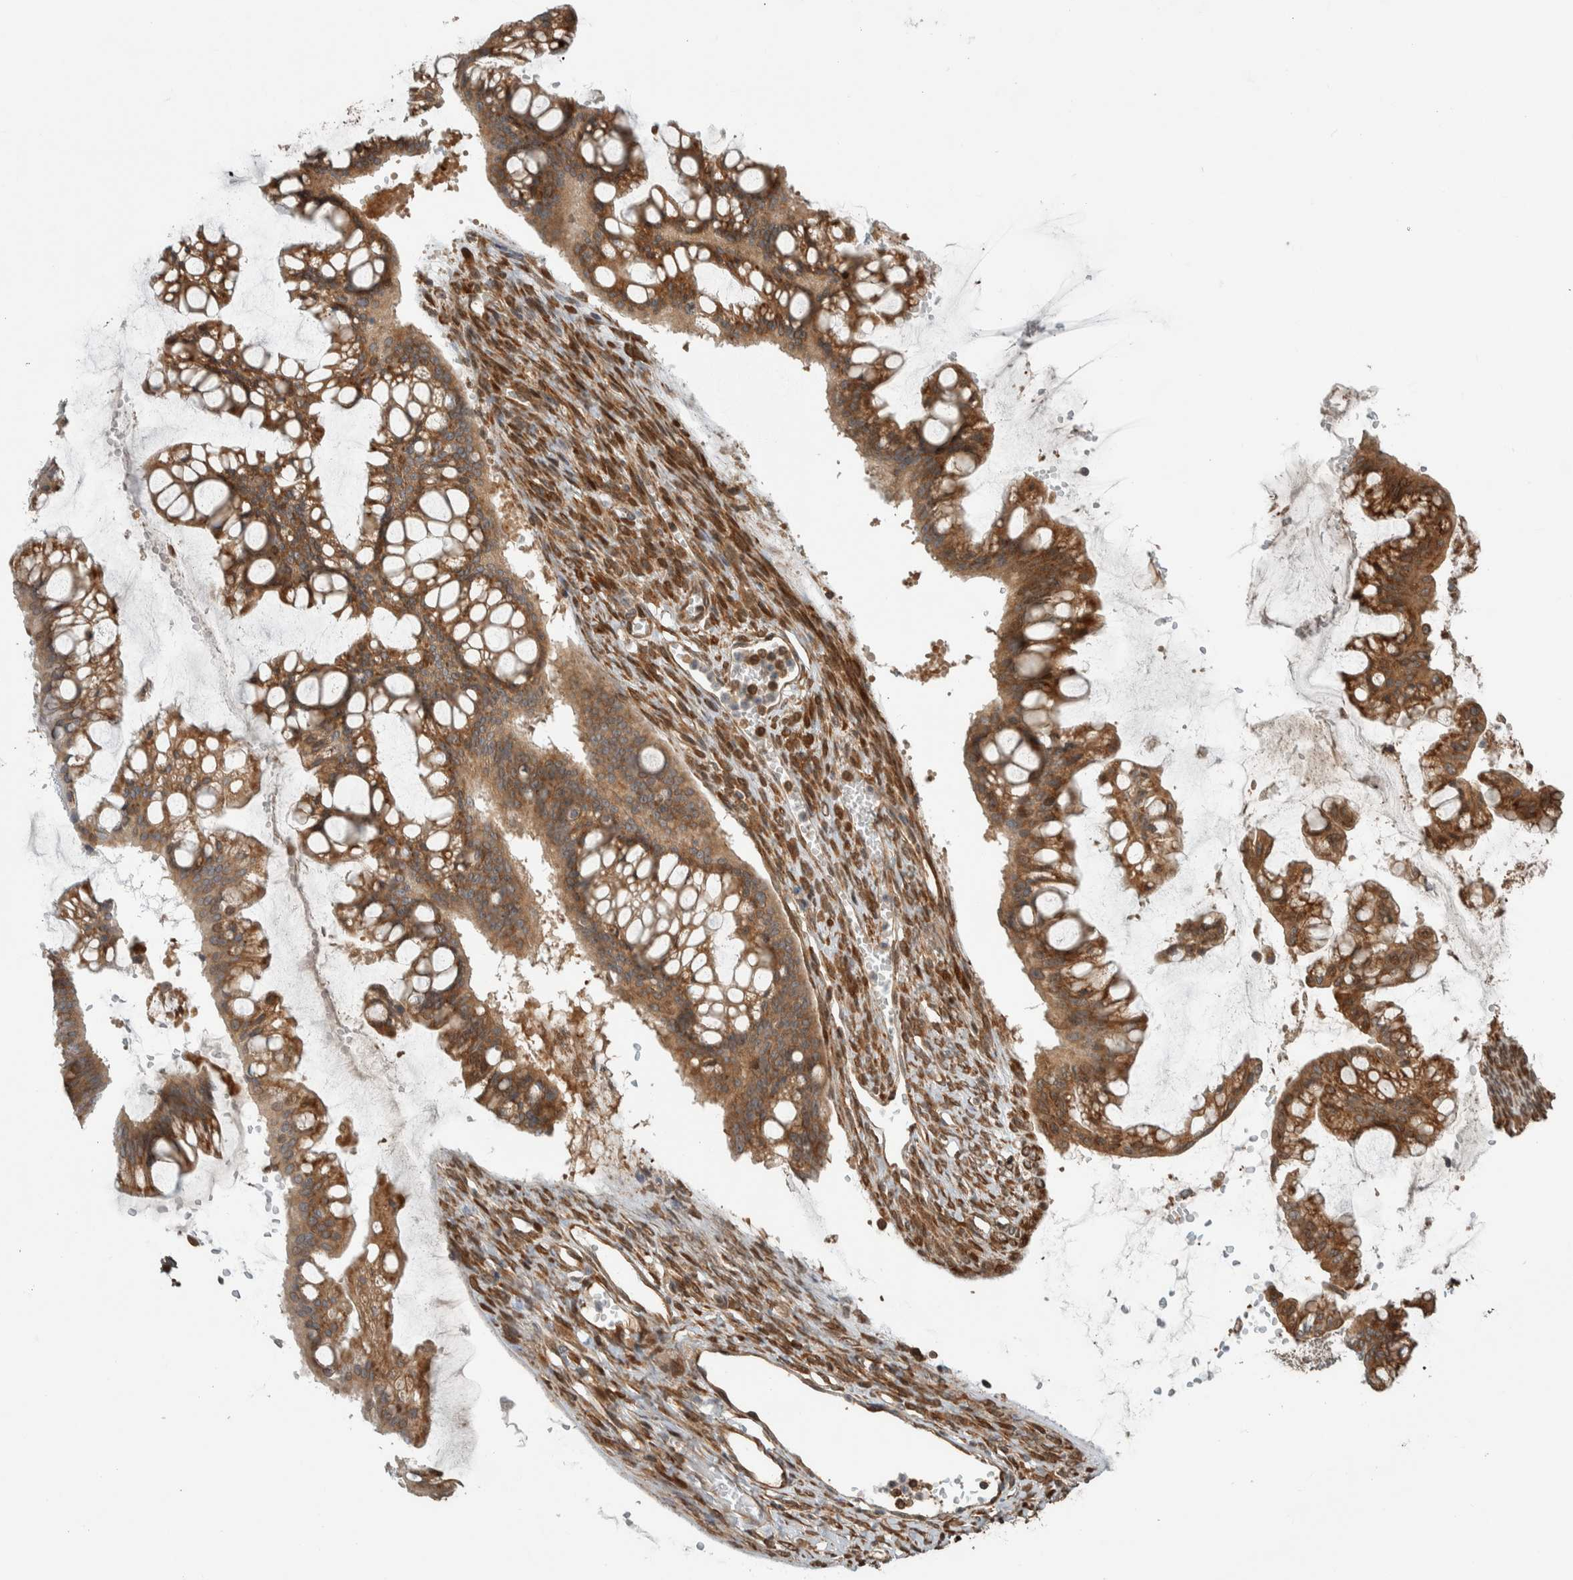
{"staining": {"intensity": "moderate", "quantity": ">75%", "location": "cytoplasmic/membranous"}, "tissue": "ovarian cancer", "cell_type": "Tumor cells", "image_type": "cancer", "snomed": [{"axis": "morphology", "description": "Cystadenocarcinoma, mucinous, NOS"}, {"axis": "topography", "description": "Ovary"}], "caption": "IHC of human ovarian mucinous cystadenocarcinoma shows medium levels of moderate cytoplasmic/membranous expression in about >75% of tumor cells.", "gene": "CNTROB", "patient": {"sex": "female", "age": 73}}